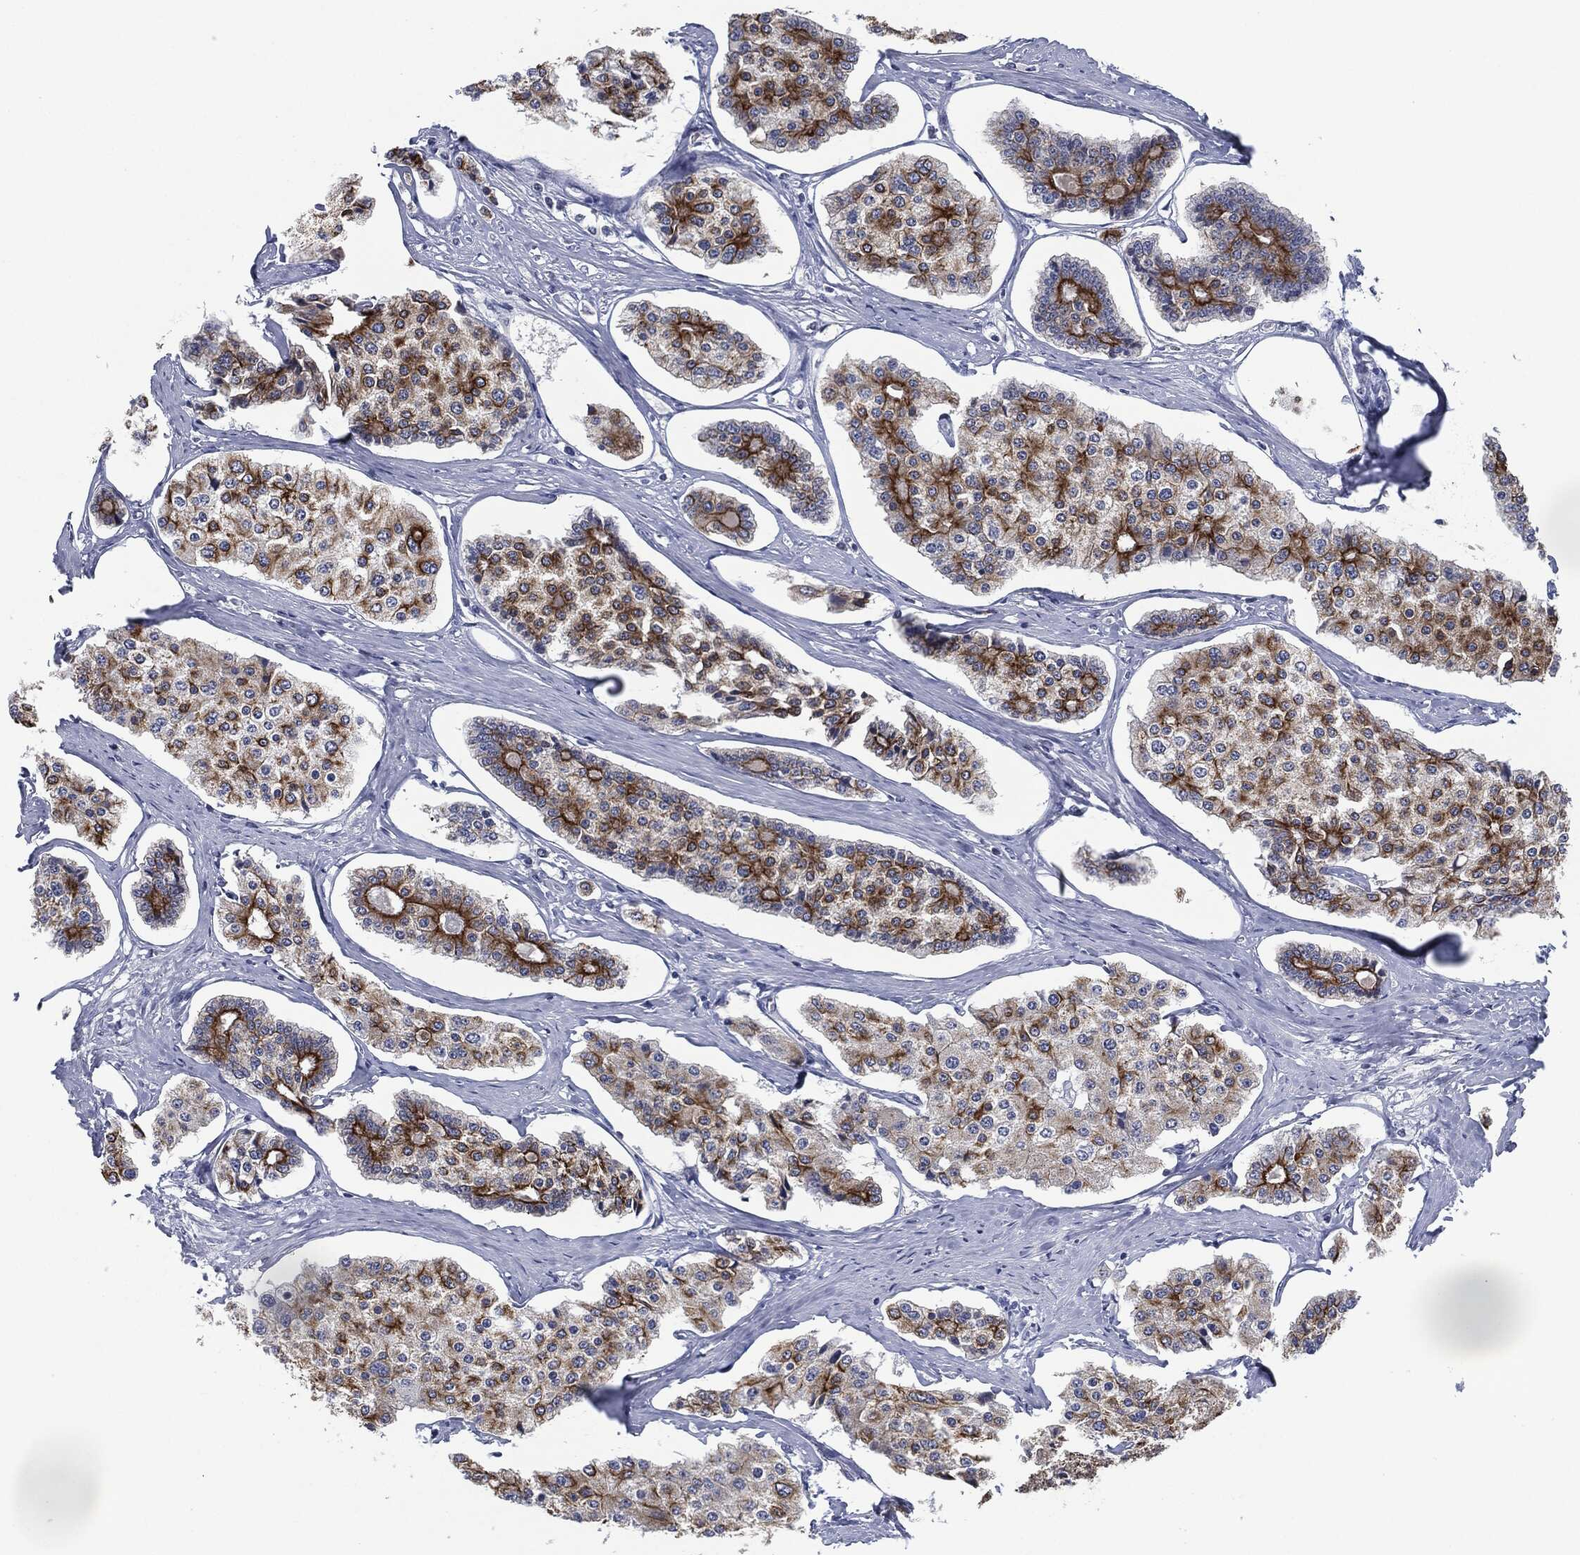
{"staining": {"intensity": "strong", "quantity": "25%-75%", "location": "cytoplasmic/membranous"}, "tissue": "carcinoid", "cell_type": "Tumor cells", "image_type": "cancer", "snomed": [{"axis": "morphology", "description": "Carcinoid, malignant, NOS"}, {"axis": "topography", "description": "Small intestine"}], "caption": "Protein expression analysis of human carcinoid (malignant) reveals strong cytoplasmic/membranous staining in approximately 25%-75% of tumor cells. The protein of interest is shown in brown color, while the nuclei are stained blue.", "gene": "SHROOM2", "patient": {"sex": "female", "age": 65}}